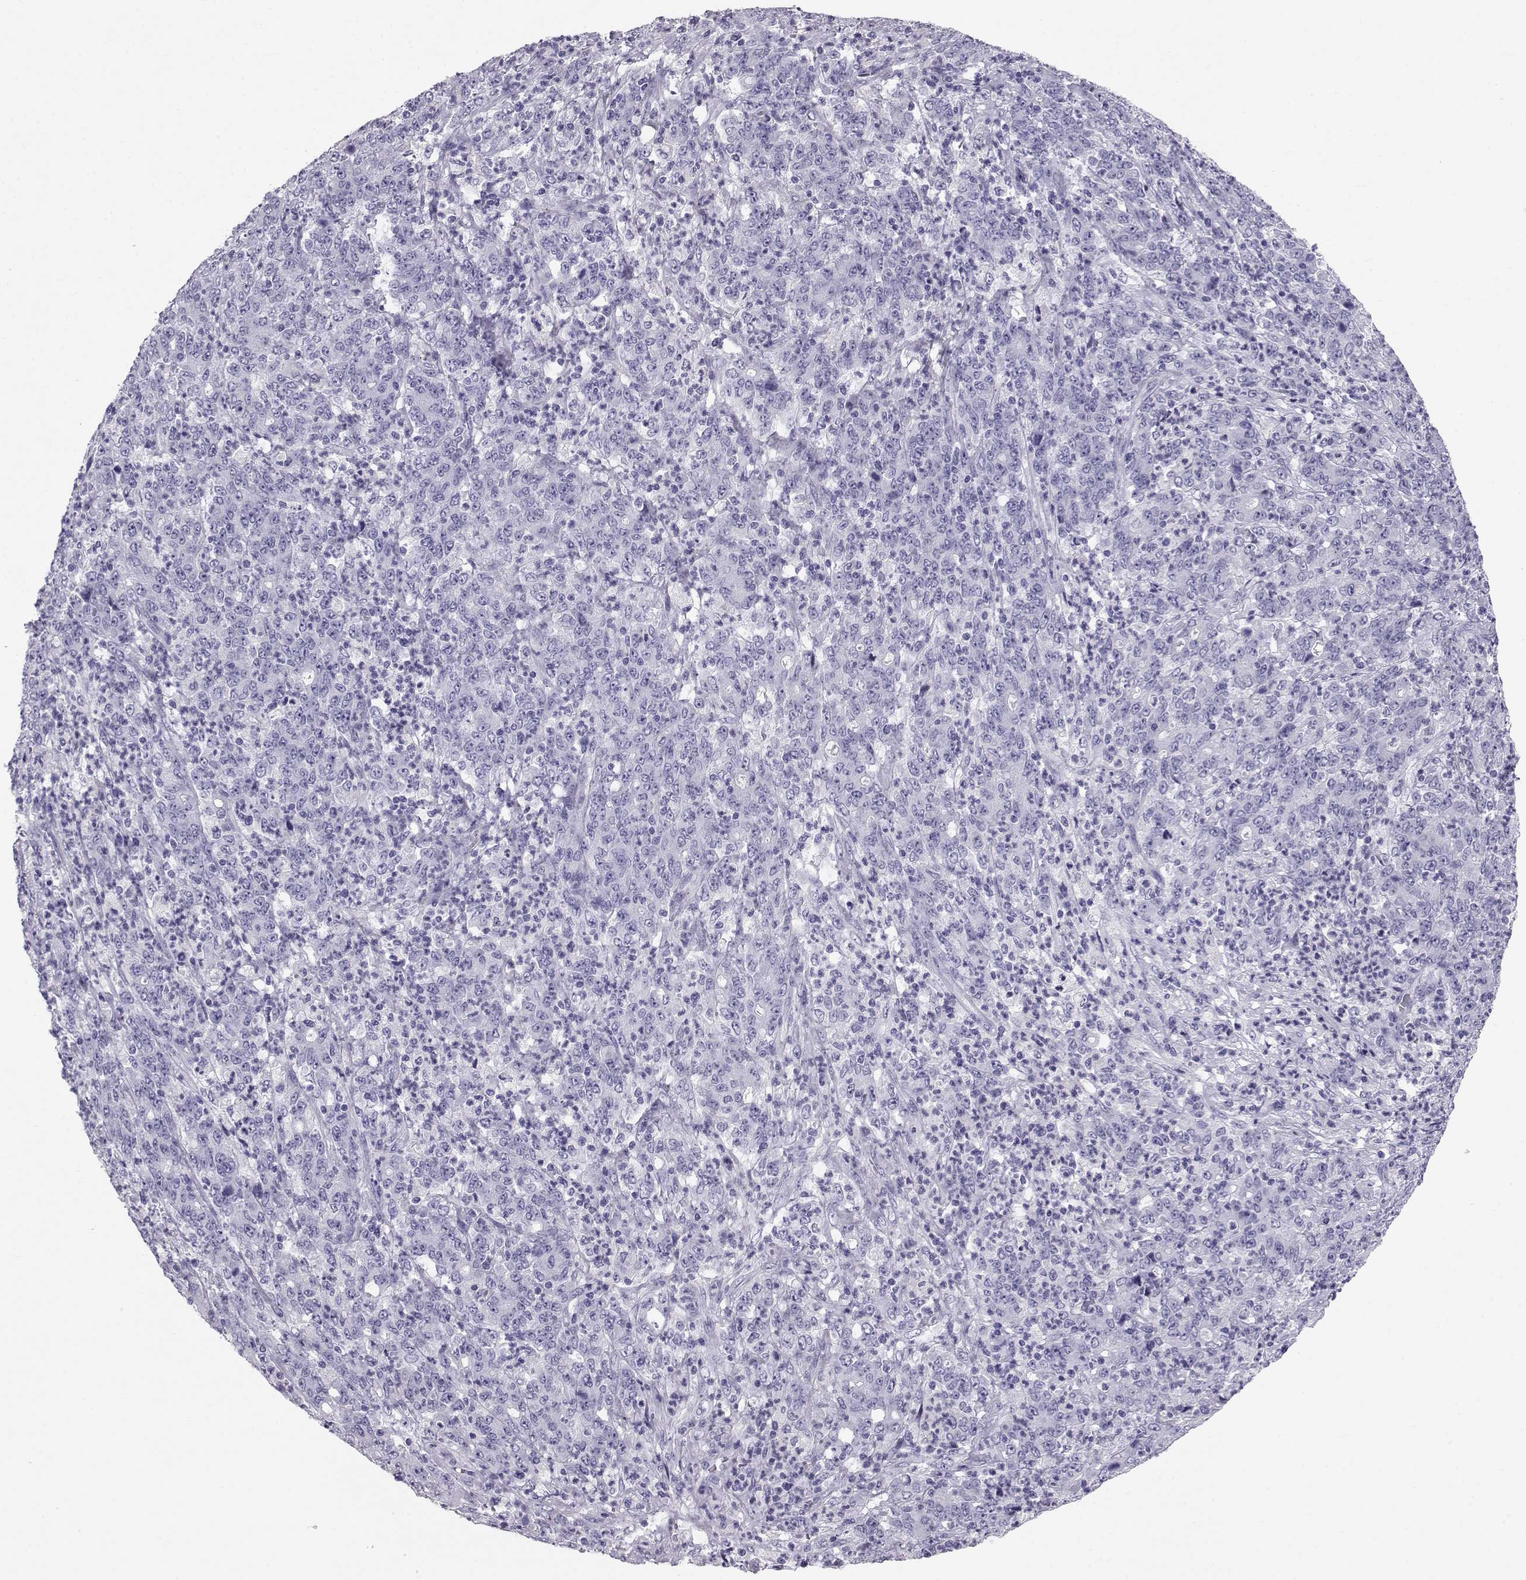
{"staining": {"intensity": "negative", "quantity": "none", "location": "none"}, "tissue": "stomach cancer", "cell_type": "Tumor cells", "image_type": "cancer", "snomed": [{"axis": "morphology", "description": "Adenocarcinoma, NOS"}, {"axis": "topography", "description": "Stomach, lower"}], "caption": "Micrograph shows no significant protein staining in tumor cells of stomach cancer.", "gene": "RD3", "patient": {"sex": "female", "age": 71}}